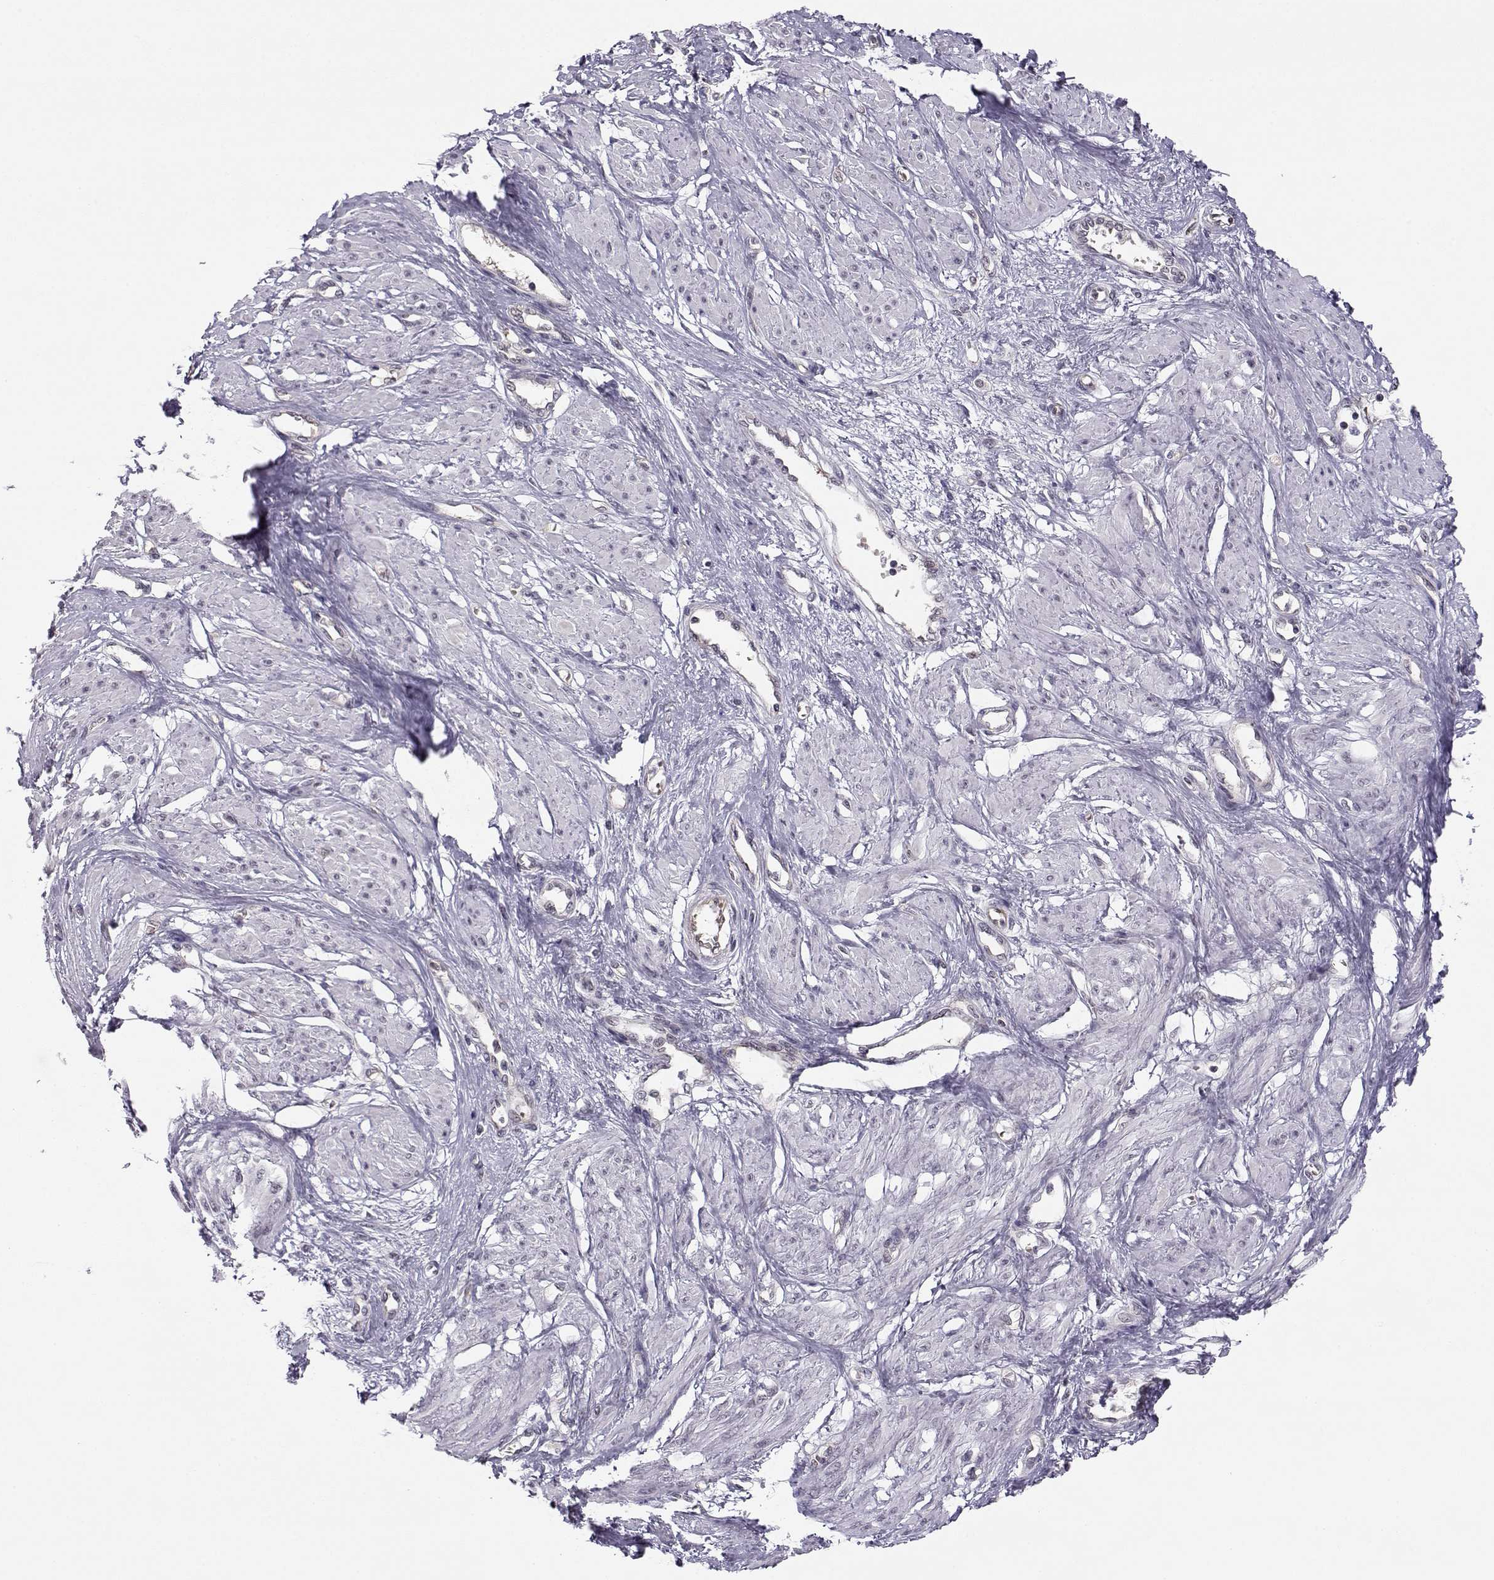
{"staining": {"intensity": "negative", "quantity": "none", "location": "none"}, "tissue": "smooth muscle", "cell_type": "Smooth muscle cells", "image_type": "normal", "snomed": [{"axis": "morphology", "description": "Normal tissue, NOS"}, {"axis": "topography", "description": "Smooth muscle"}, {"axis": "topography", "description": "Uterus"}], "caption": "Unremarkable smooth muscle was stained to show a protein in brown. There is no significant expression in smooth muscle cells.", "gene": "KIF13B", "patient": {"sex": "female", "age": 39}}